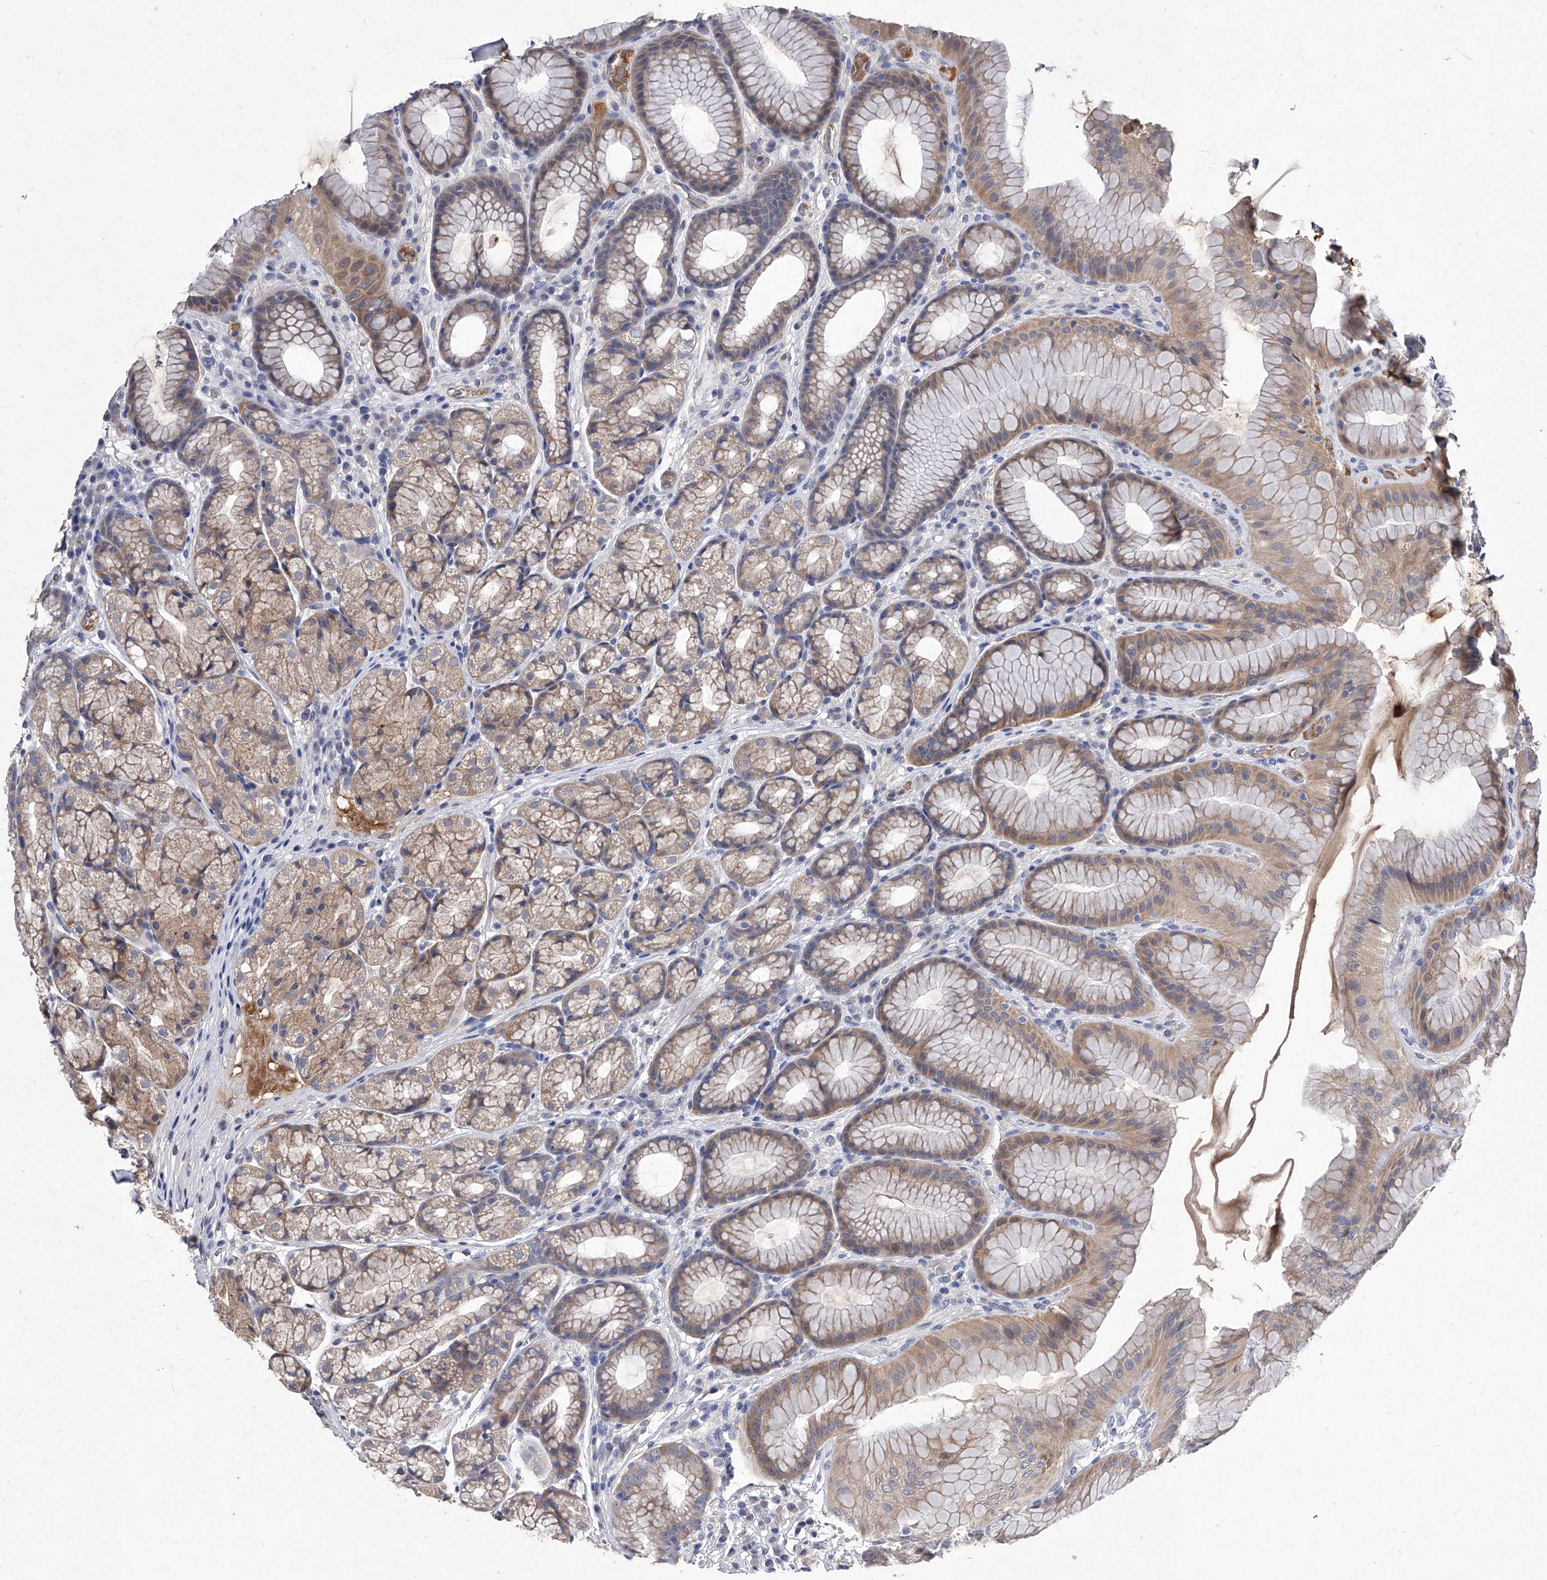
{"staining": {"intensity": "weak", "quantity": ">75%", "location": "cytoplasmic/membranous"}, "tissue": "stomach", "cell_type": "Glandular cells", "image_type": "normal", "snomed": [{"axis": "morphology", "description": "Normal tissue, NOS"}, {"axis": "topography", "description": "Stomach"}], "caption": "Immunohistochemistry (DAB) staining of benign human stomach exhibits weak cytoplasmic/membranous protein positivity in about >75% of glandular cells.", "gene": "C5", "patient": {"sex": "male", "age": 57}}